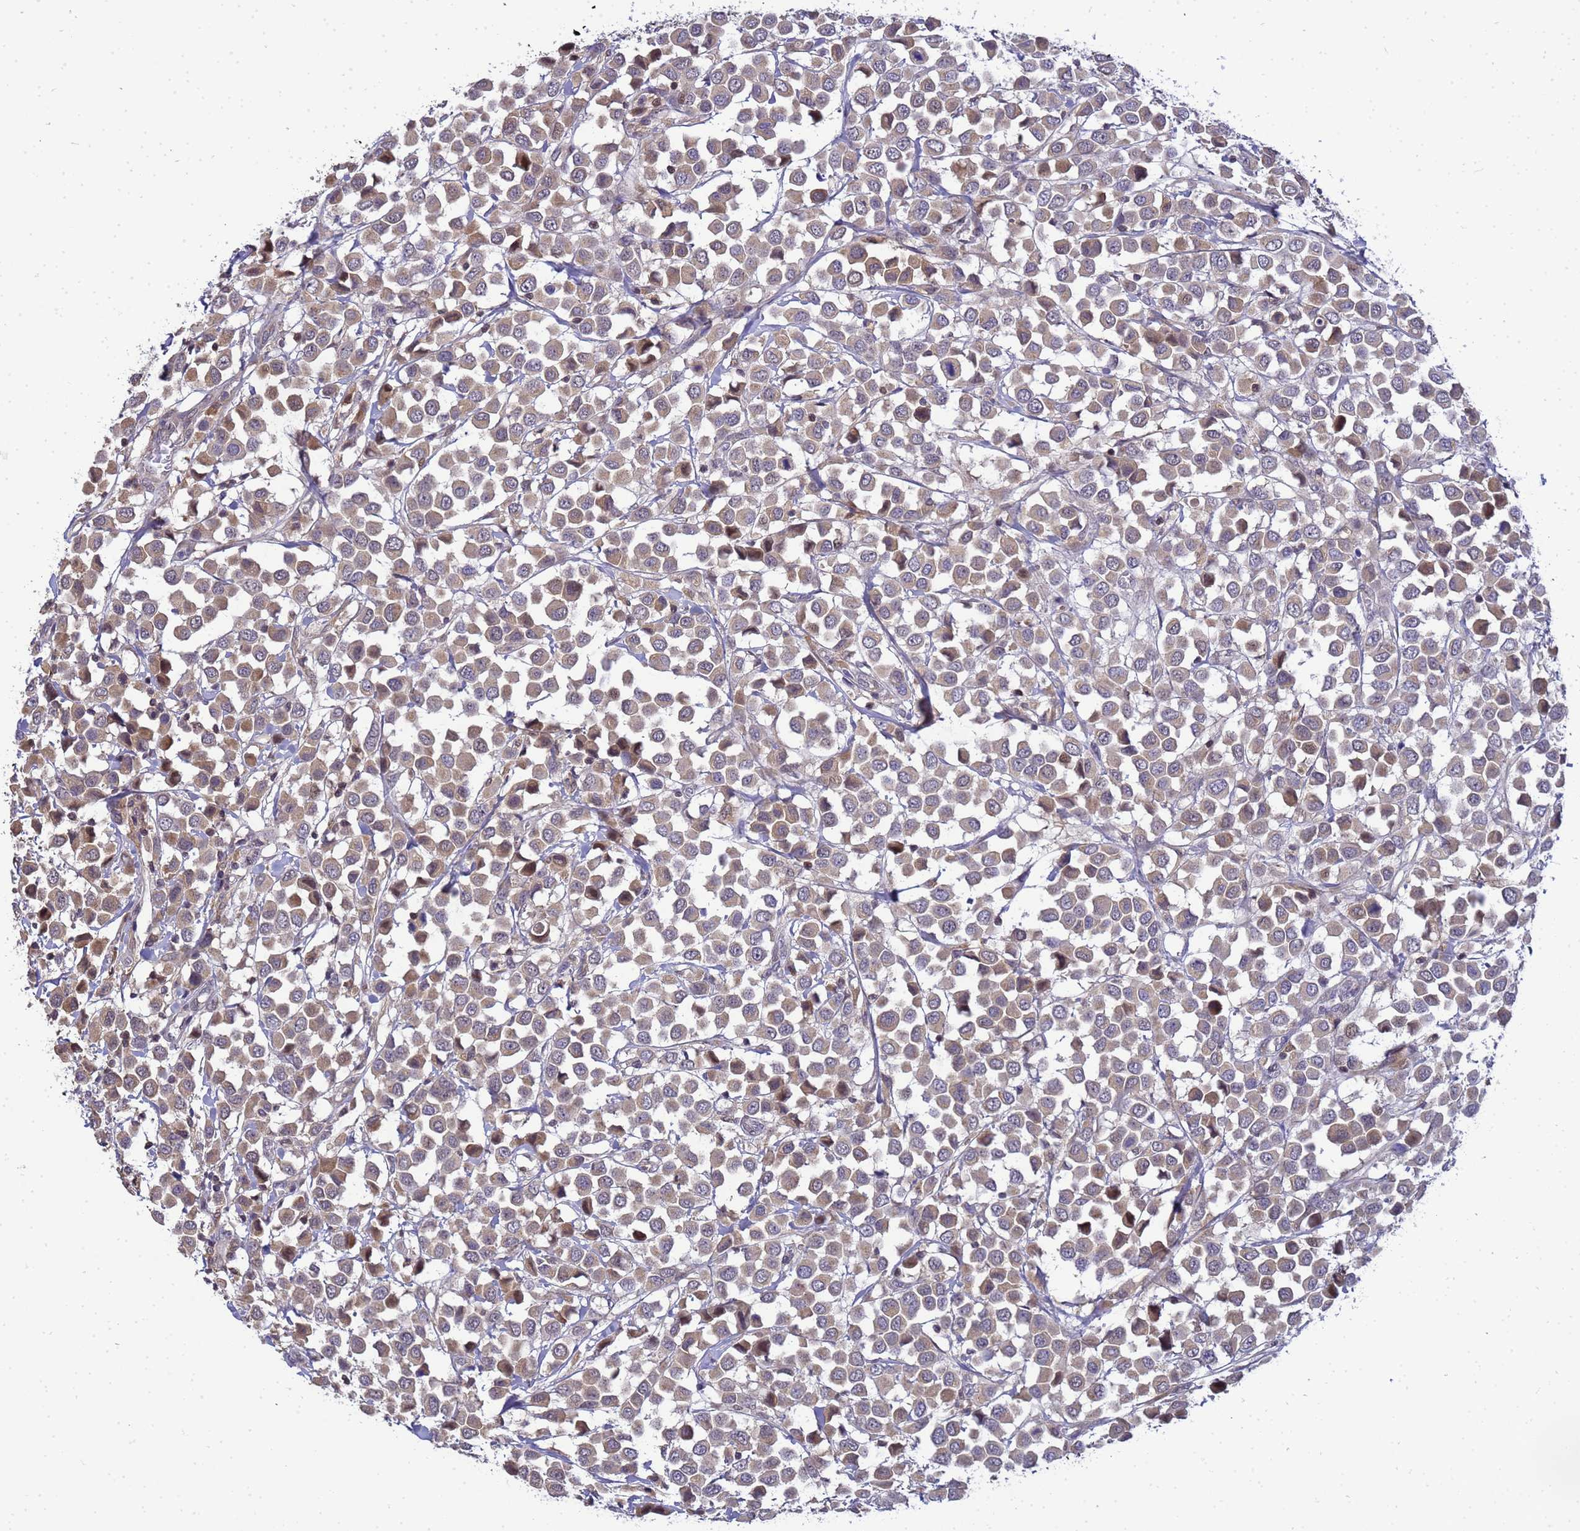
{"staining": {"intensity": "moderate", "quantity": ">75%", "location": "cytoplasmic/membranous"}, "tissue": "breast cancer", "cell_type": "Tumor cells", "image_type": "cancer", "snomed": [{"axis": "morphology", "description": "Duct carcinoma"}, {"axis": "topography", "description": "Breast"}], "caption": "IHC of breast intraductal carcinoma exhibits medium levels of moderate cytoplasmic/membranous staining in about >75% of tumor cells.", "gene": "TMEM74B", "patient": {"sex": "female", "age": 61}}